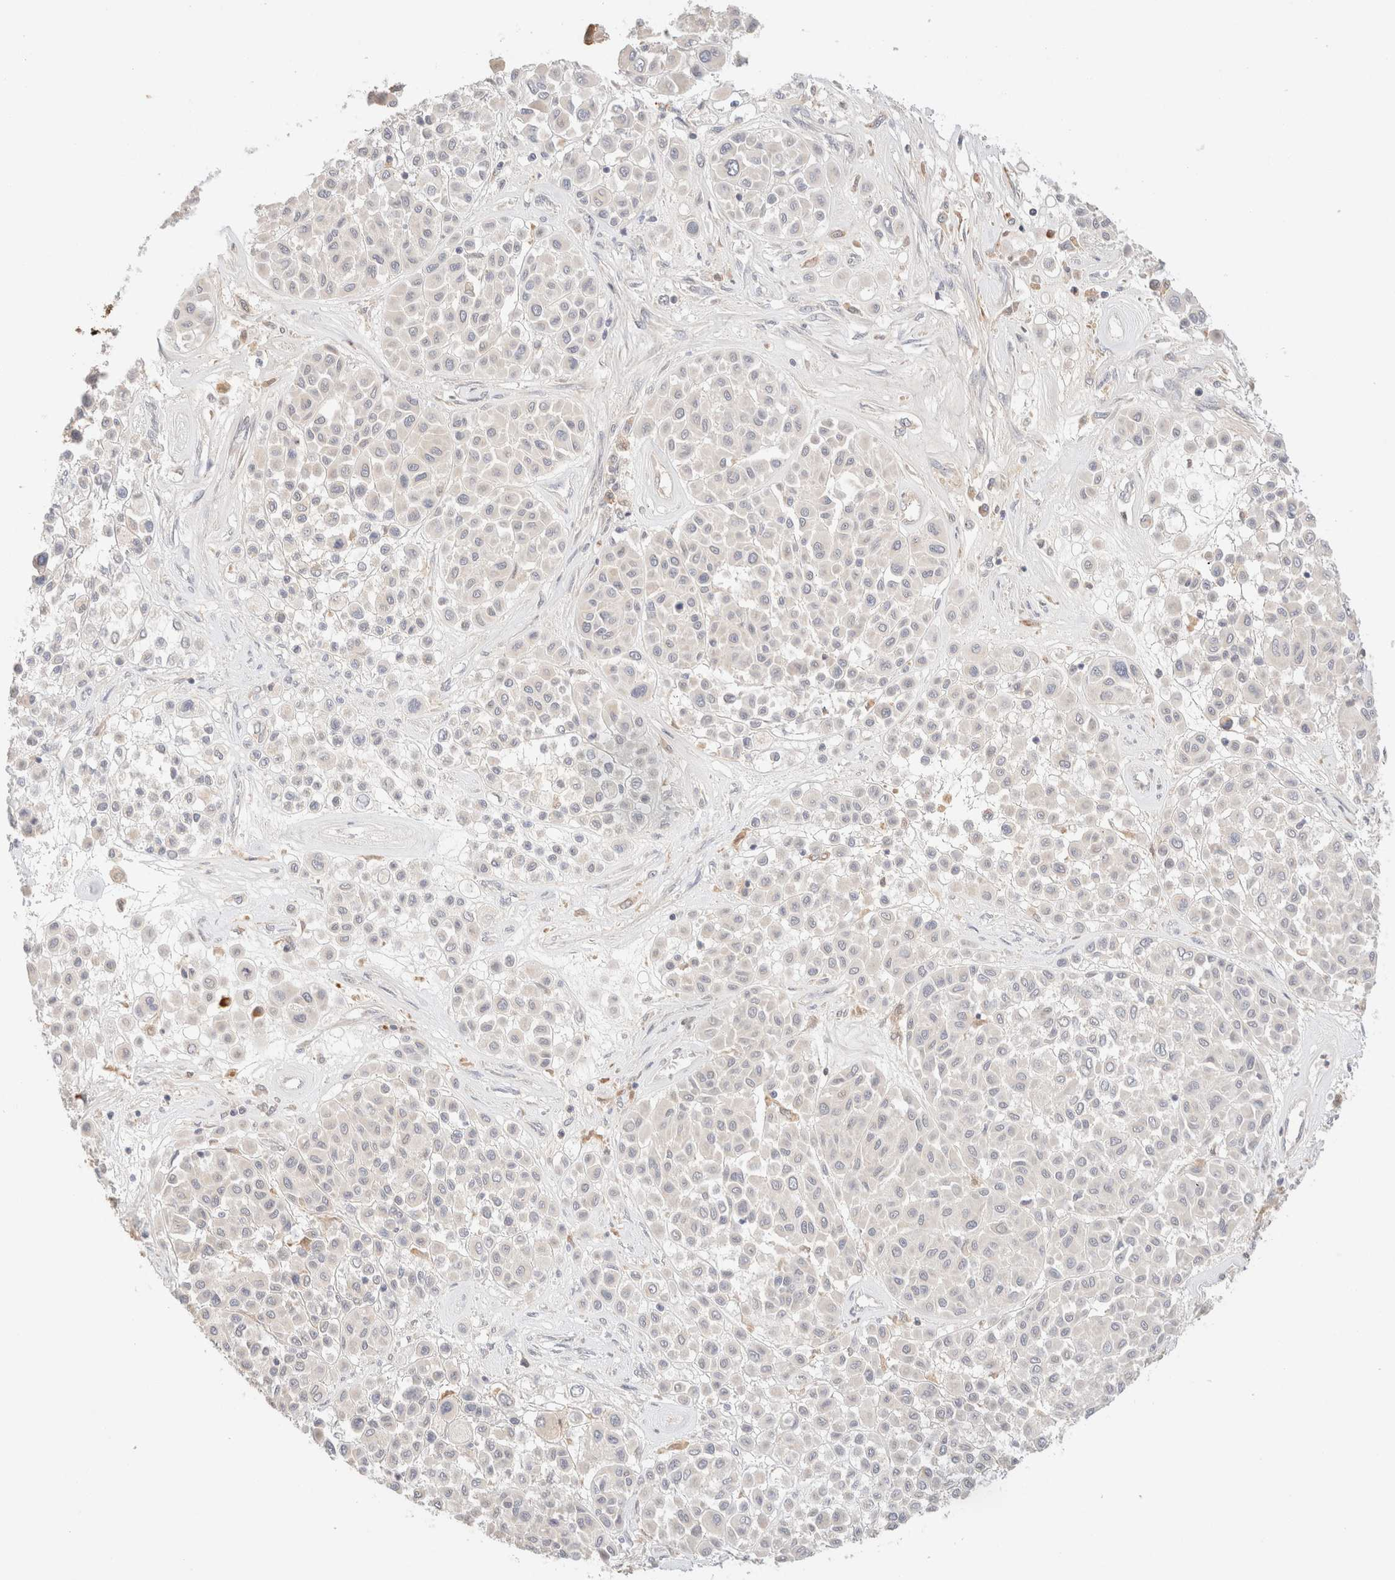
{"staining": {"intensity": "negative", "quantity": "none", "location": "none"}, "tissue": "melanoma", "cell_type": "Tumor cells", "image_type": "cancer", "snomed": [{"axis": "morphology", "description": "Malignant melanoma, Metastatic site"}, {"axis": "topography", "description": "Soft tissue"}], "caption": "A photomicrograph of malignant melanoma (metastatic site) stained for a protein demonstrates no brown staining in tumor cells.", "gene": "SNTB1", "patient": {"sex": "male", "age": 41}}